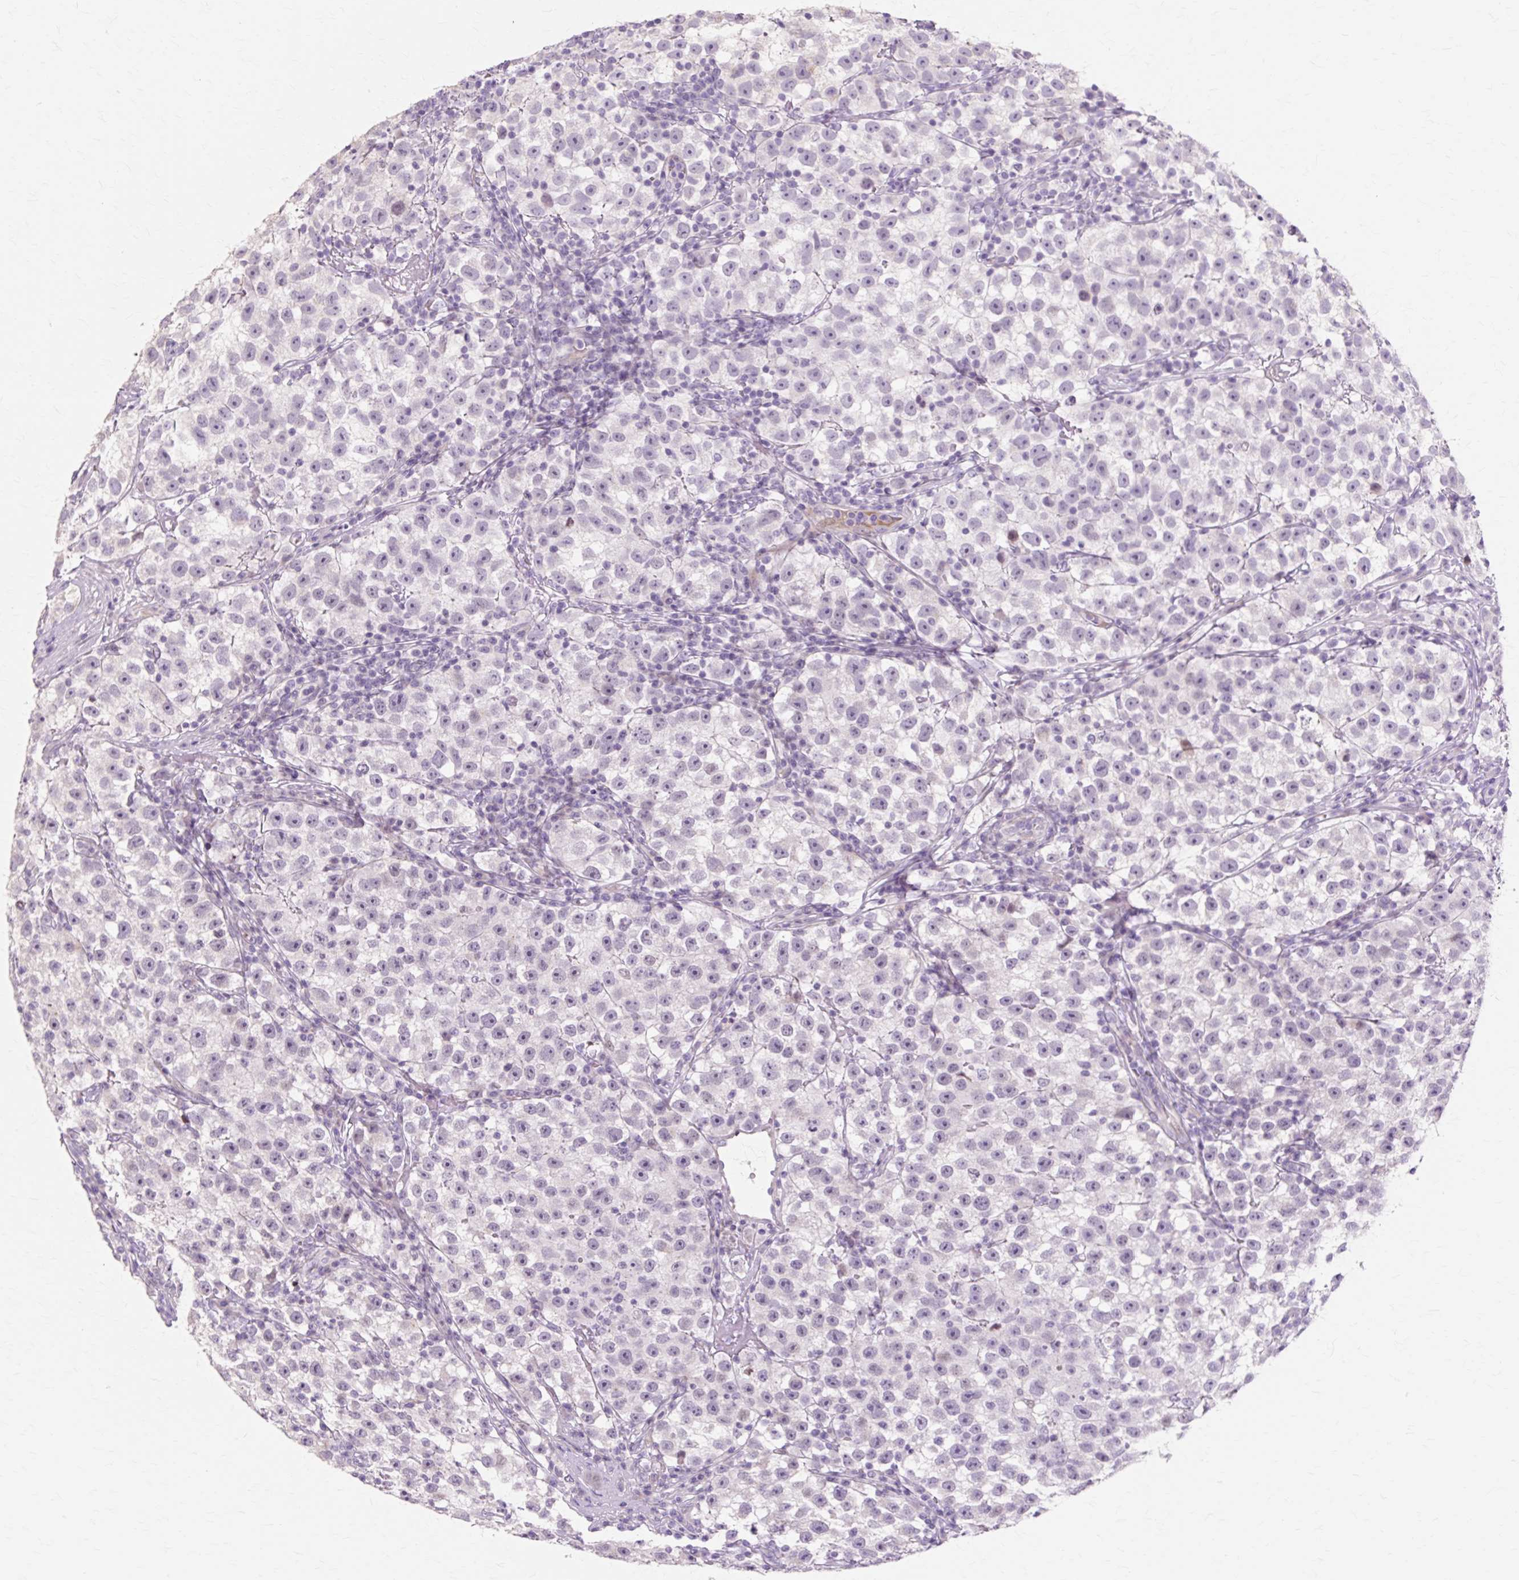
{"staining": {"intensity": "negative", "quantity": "none", "location": "none"}, "tissue": "testis cancer", "cell_type": "Tumor cells", "image_type": "cancer", "snomed": [{"axis": "morphology", "description": "Seminoma, NOS"}, {"axis": "topography", "description": "Testis"}], "caption": "An image of human testis cancer is negative for staining in tumor cells. (DAB (3,3'-diaminobenzidine) immunohistochemistry visualized using brightfield microscopy, high magnification).", "gene": "IRX2", "patient": {"sex": "male", "age": 22}}